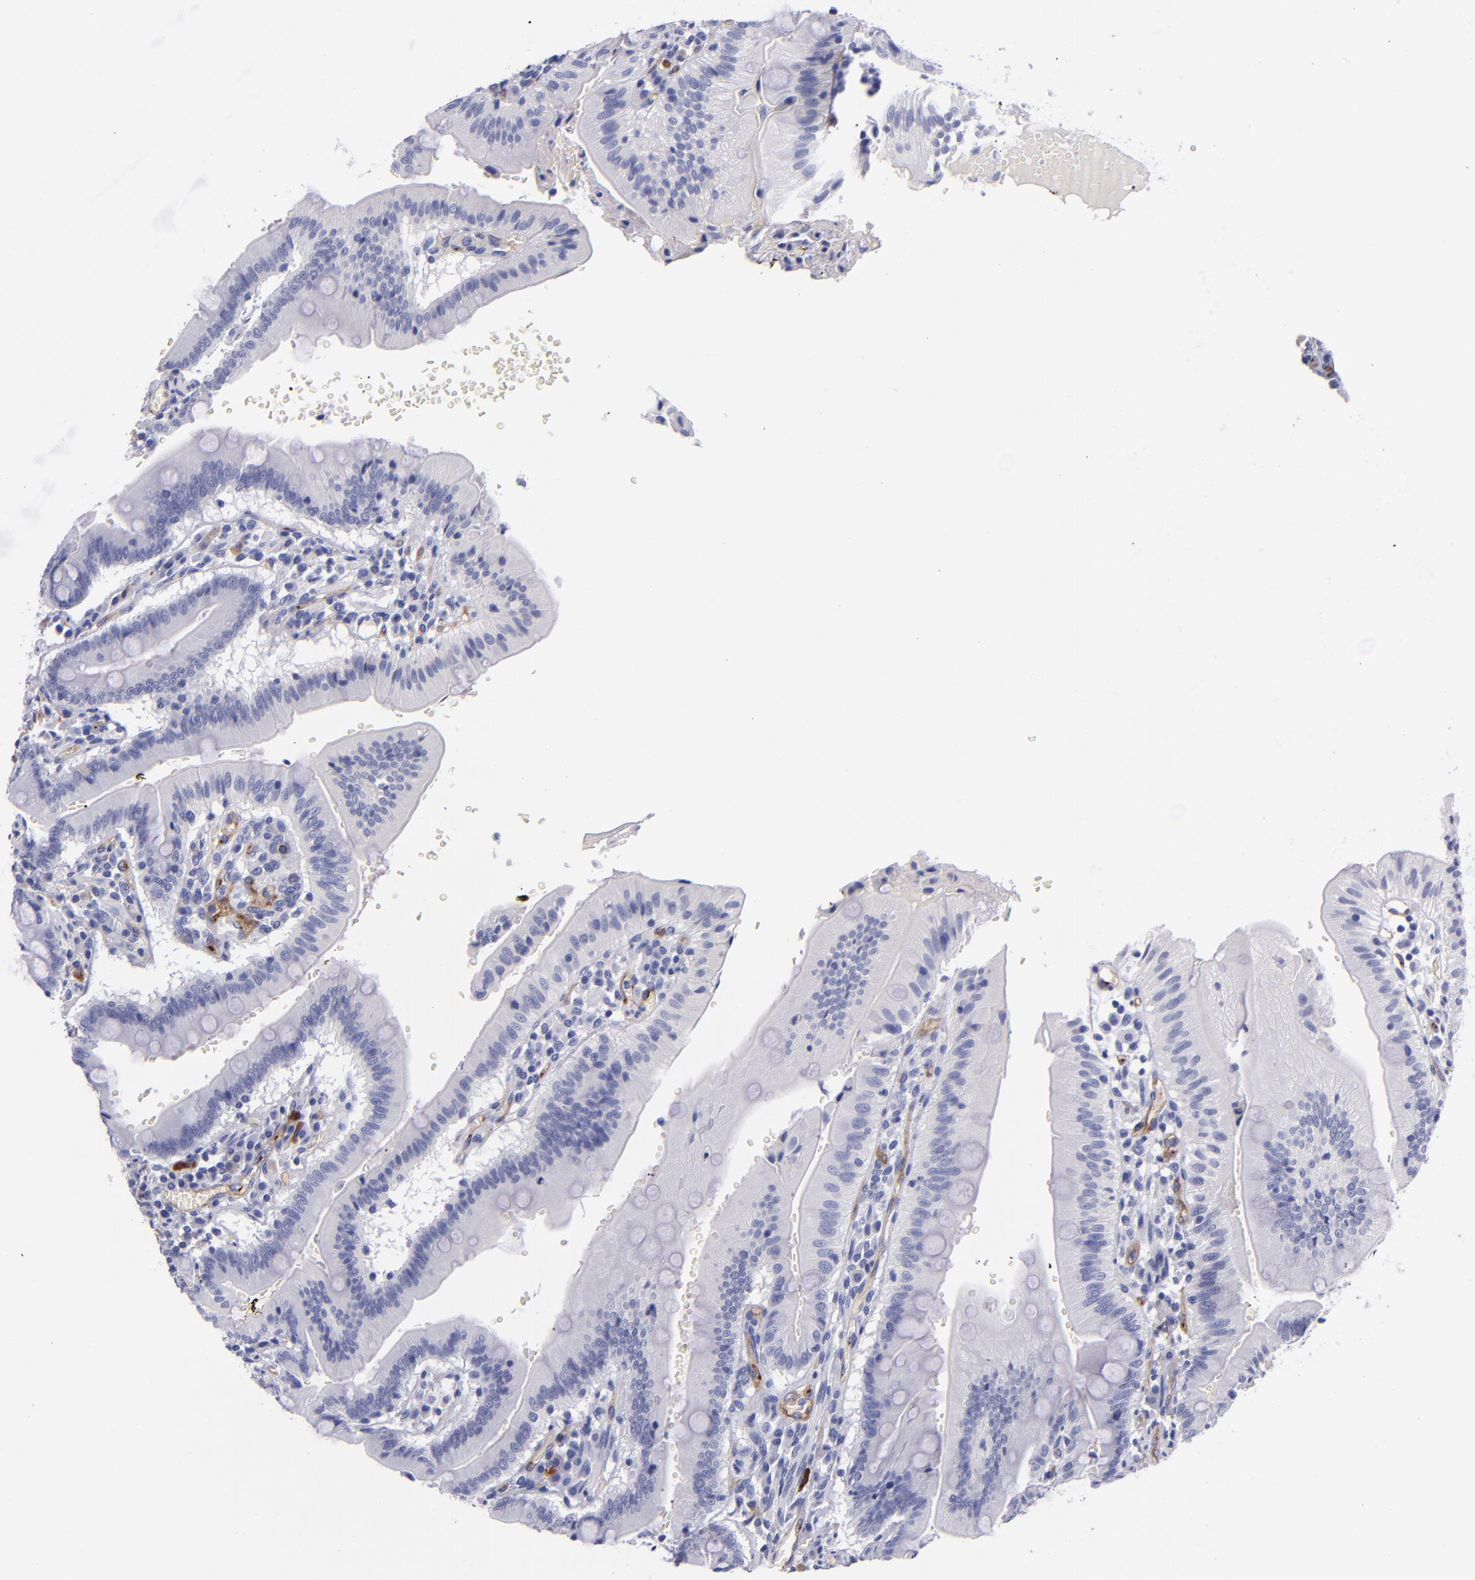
{"staining": {"intensity": "negative", "quantity": "none", "location": "none"}, "tissue": "small intestine", "cell_type": "Glandular cells", "image_type": "normal", "snomed": [{"axis": "morphology", "description": "Normal tissue, NOS"}, {"axis": "topography", "description": "Small intestine"}], "caption": "DAB (3,3'-diaminobenzidine) immunohistochemical staining of benign small intestine exhibits no significant staining in glandular cells. (DAB IHC visualized using brightfield microscopy, high magnification).", "gene": "NOS3", "patient": {"sex": "male", "age": 71}}